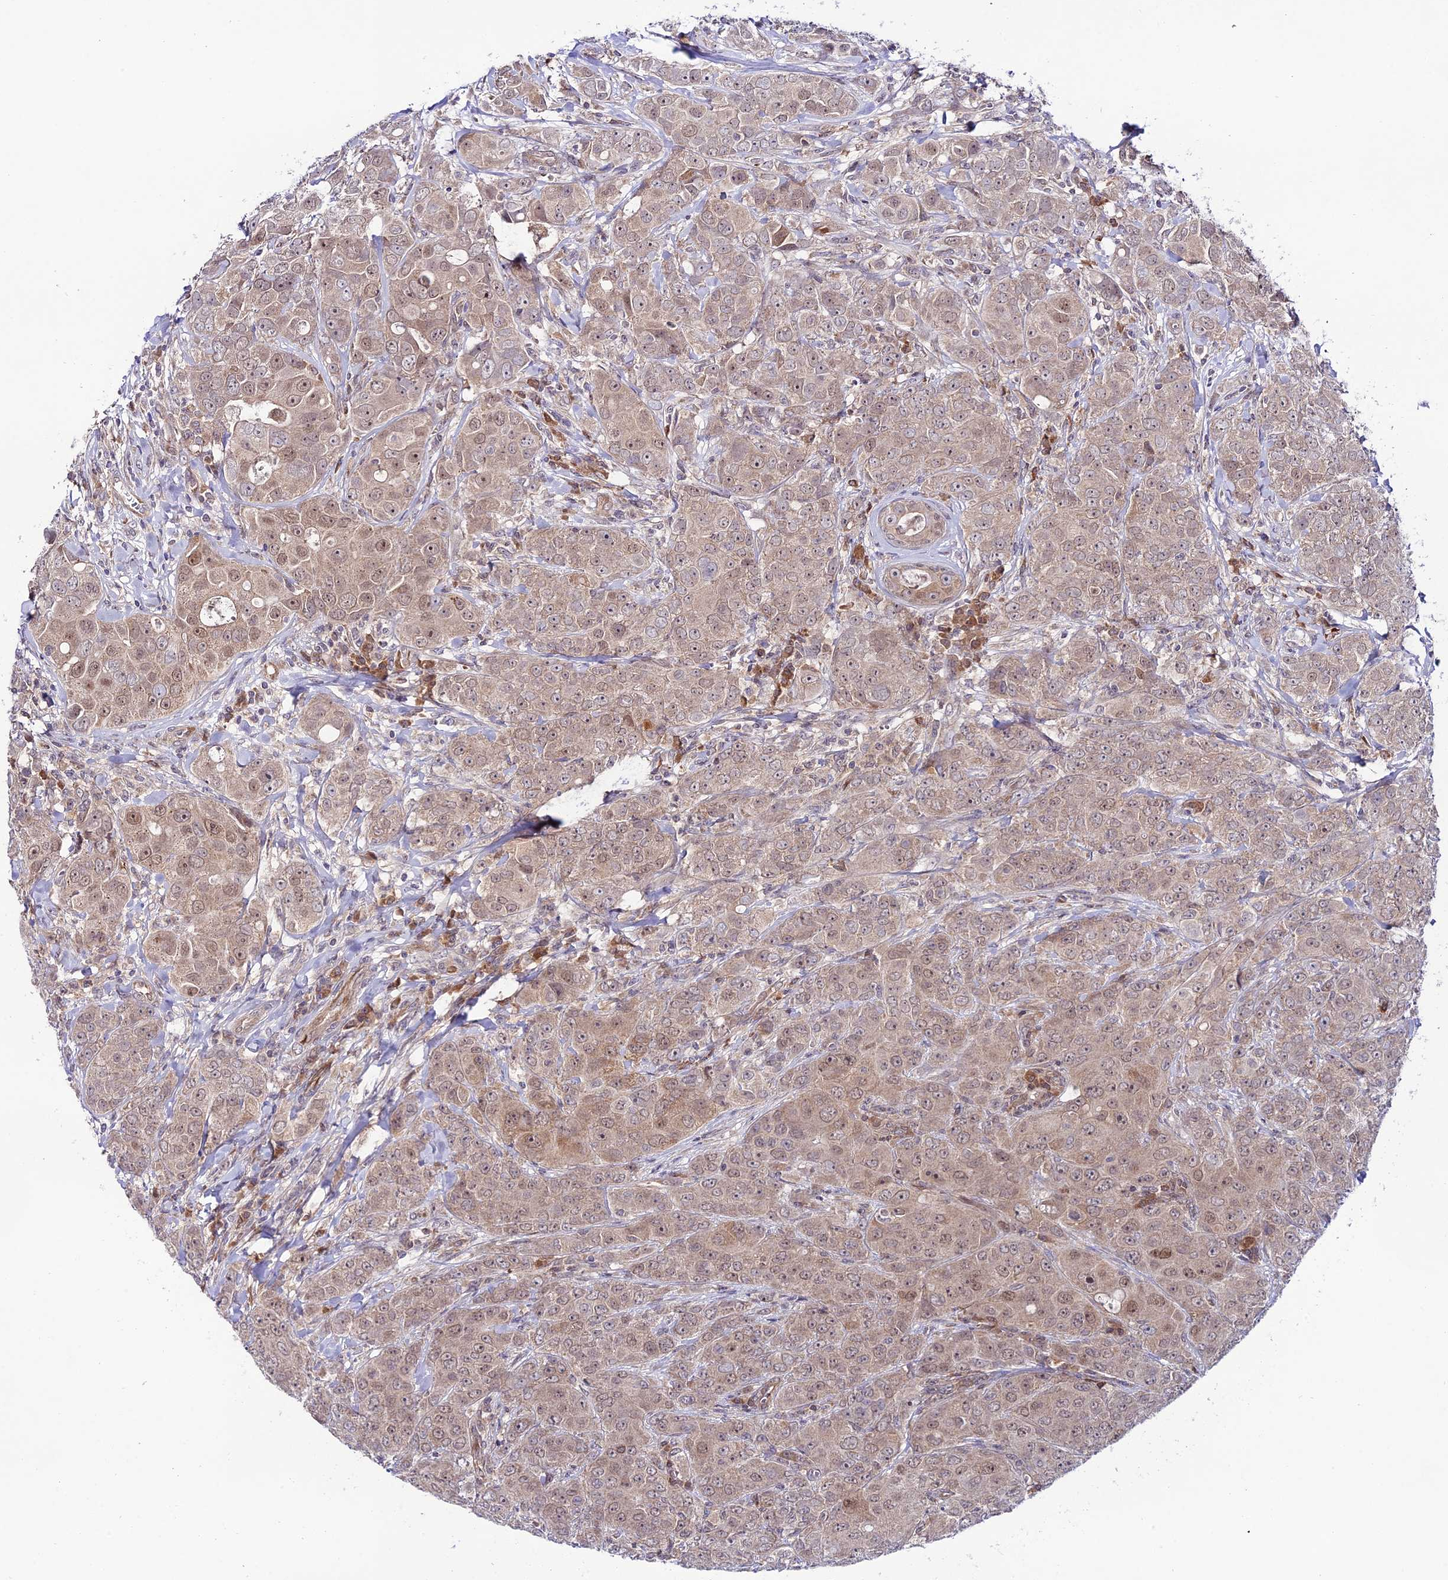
{"staining": {"intensity": "weak", "quantity": ">75%", "location": "cytoplasmic/membranous,nuclear"}, "tissue": "breast cancer", "cell_type": "Tumor cells", "image_type": "cancer", "snomed": [{"axis": "morphology", "description": "Duct carcinoma"}, {"axis": "topography", "description": "Breast"}], "caption": "A brown stain labels weak cytoplasmic/membranous and nuclear staining of a protein in human breast intraductal carcinoma tumor cells.", "gene": "TRIM40", "patient": {"sex": "female", "age": 43}}